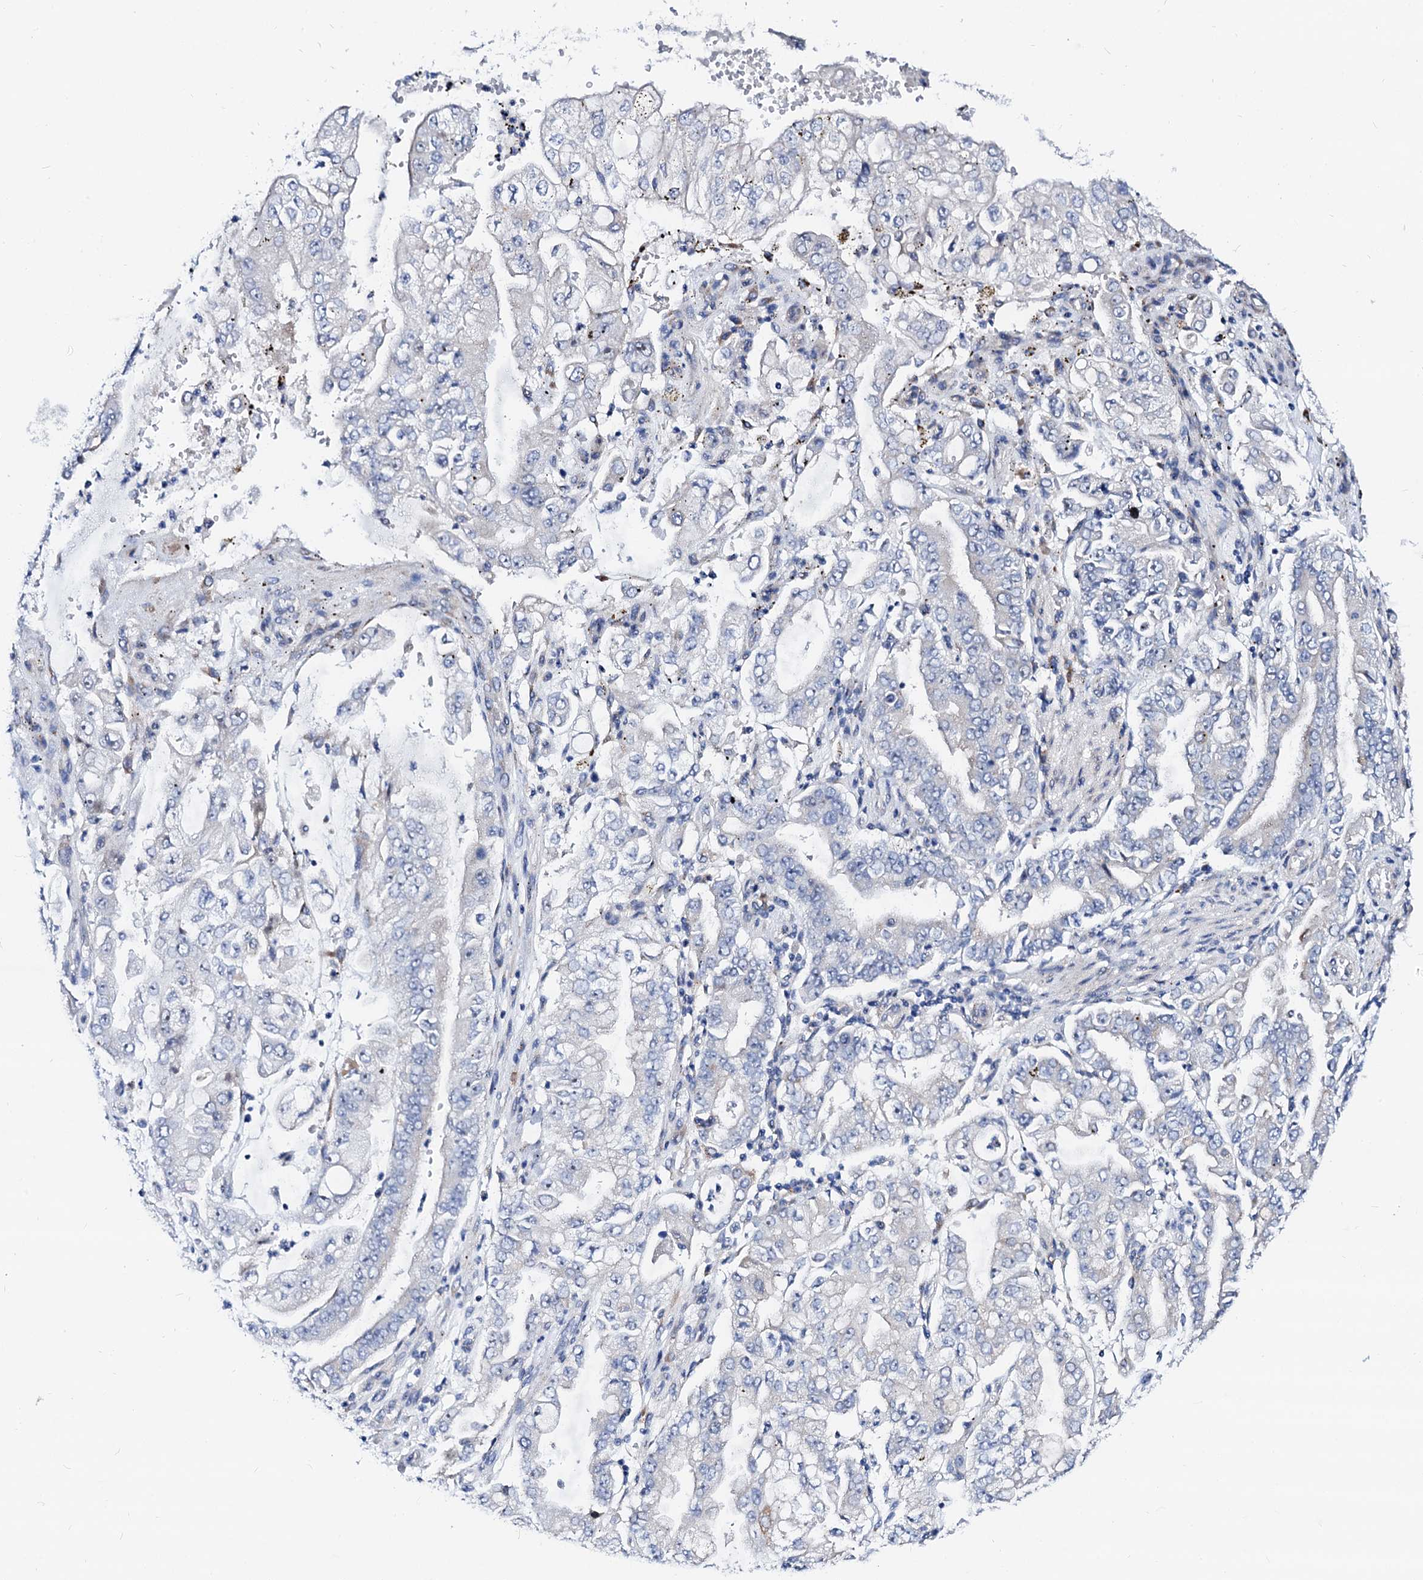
{"staining": {"intensity": "negative", "quantity": "none", "location": "none"}, "tissue": "stomach cancer", "cell_type": "Tumor cells", "image_type": "cancer", "snomed": [{"axis": "morphology", "description": "Adenocarcinoma, NOS"}, {"axis": "topography", "description": "Stomach"}], "caption": "Image shows no significant protein staining in tumor cells of stomach adenocarcinoma. The staining is performed using DAB brown chromogen with nuclei counter-stained in using hematoxylin.", "gene": "BTBD16", "patient": {"sex": "male", "age": 76}}